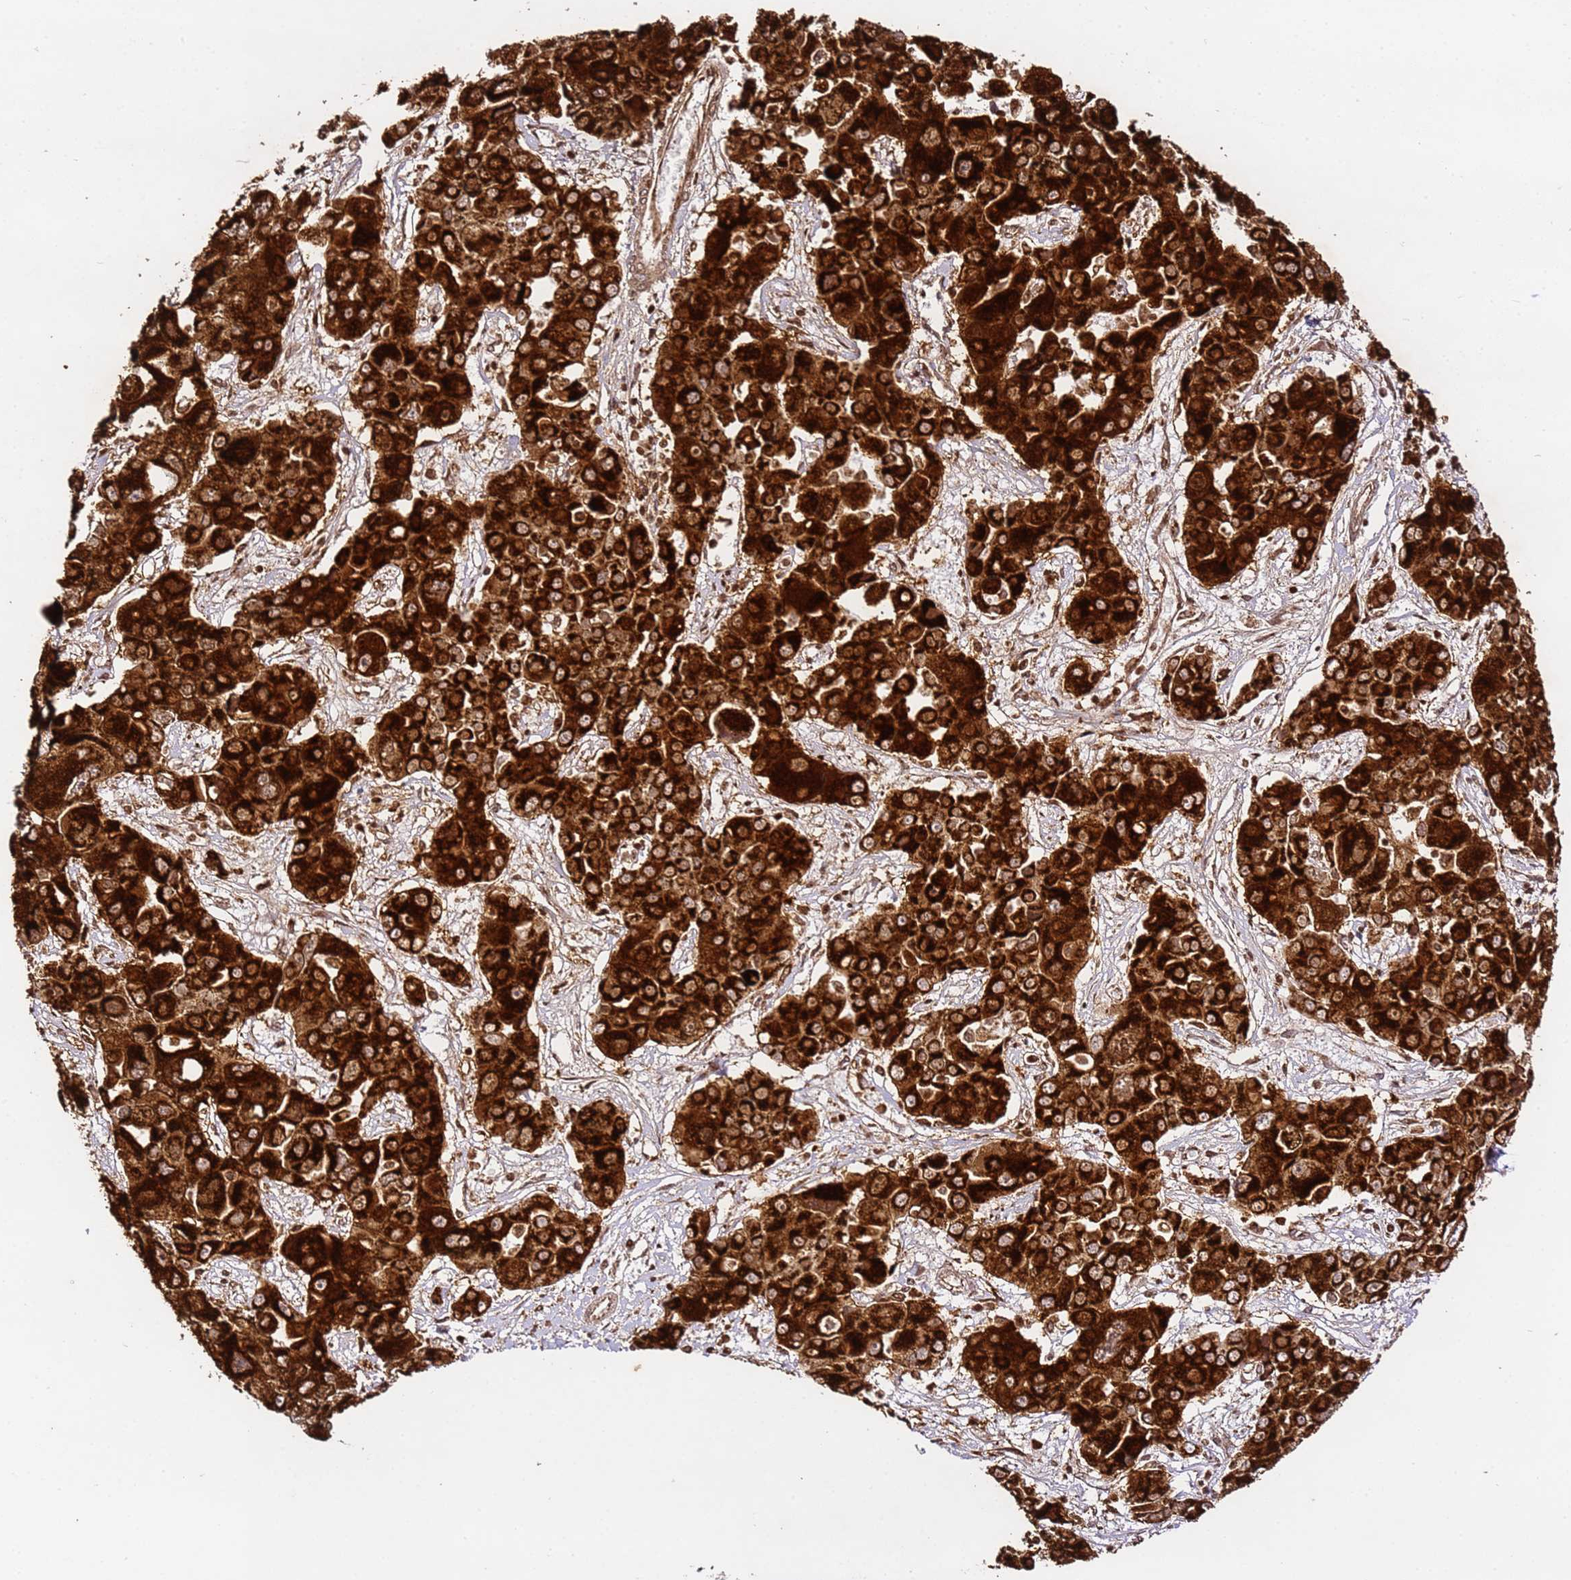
{"staining": {"intensity": "strong", "quantity": ">75%", "location": "cytoplasmic/membranous"}, "tissue": "liver cancer", "cell_type": "Tumor cells", "image_type": "cancer", "snomed": [{"axis": "morphology", "description": "Cholangiocarcinoma"}, {"axis": "topography", "description": "Liver"}], "caption": "A high amount of strong cytoplasmic/membranous positivity is seen in approximately >75% of tumor cells in cholangiocarcinoma (liver) tissue.", "gene": "HSPE1", "patient": {"sex": "male", "age": 67}}